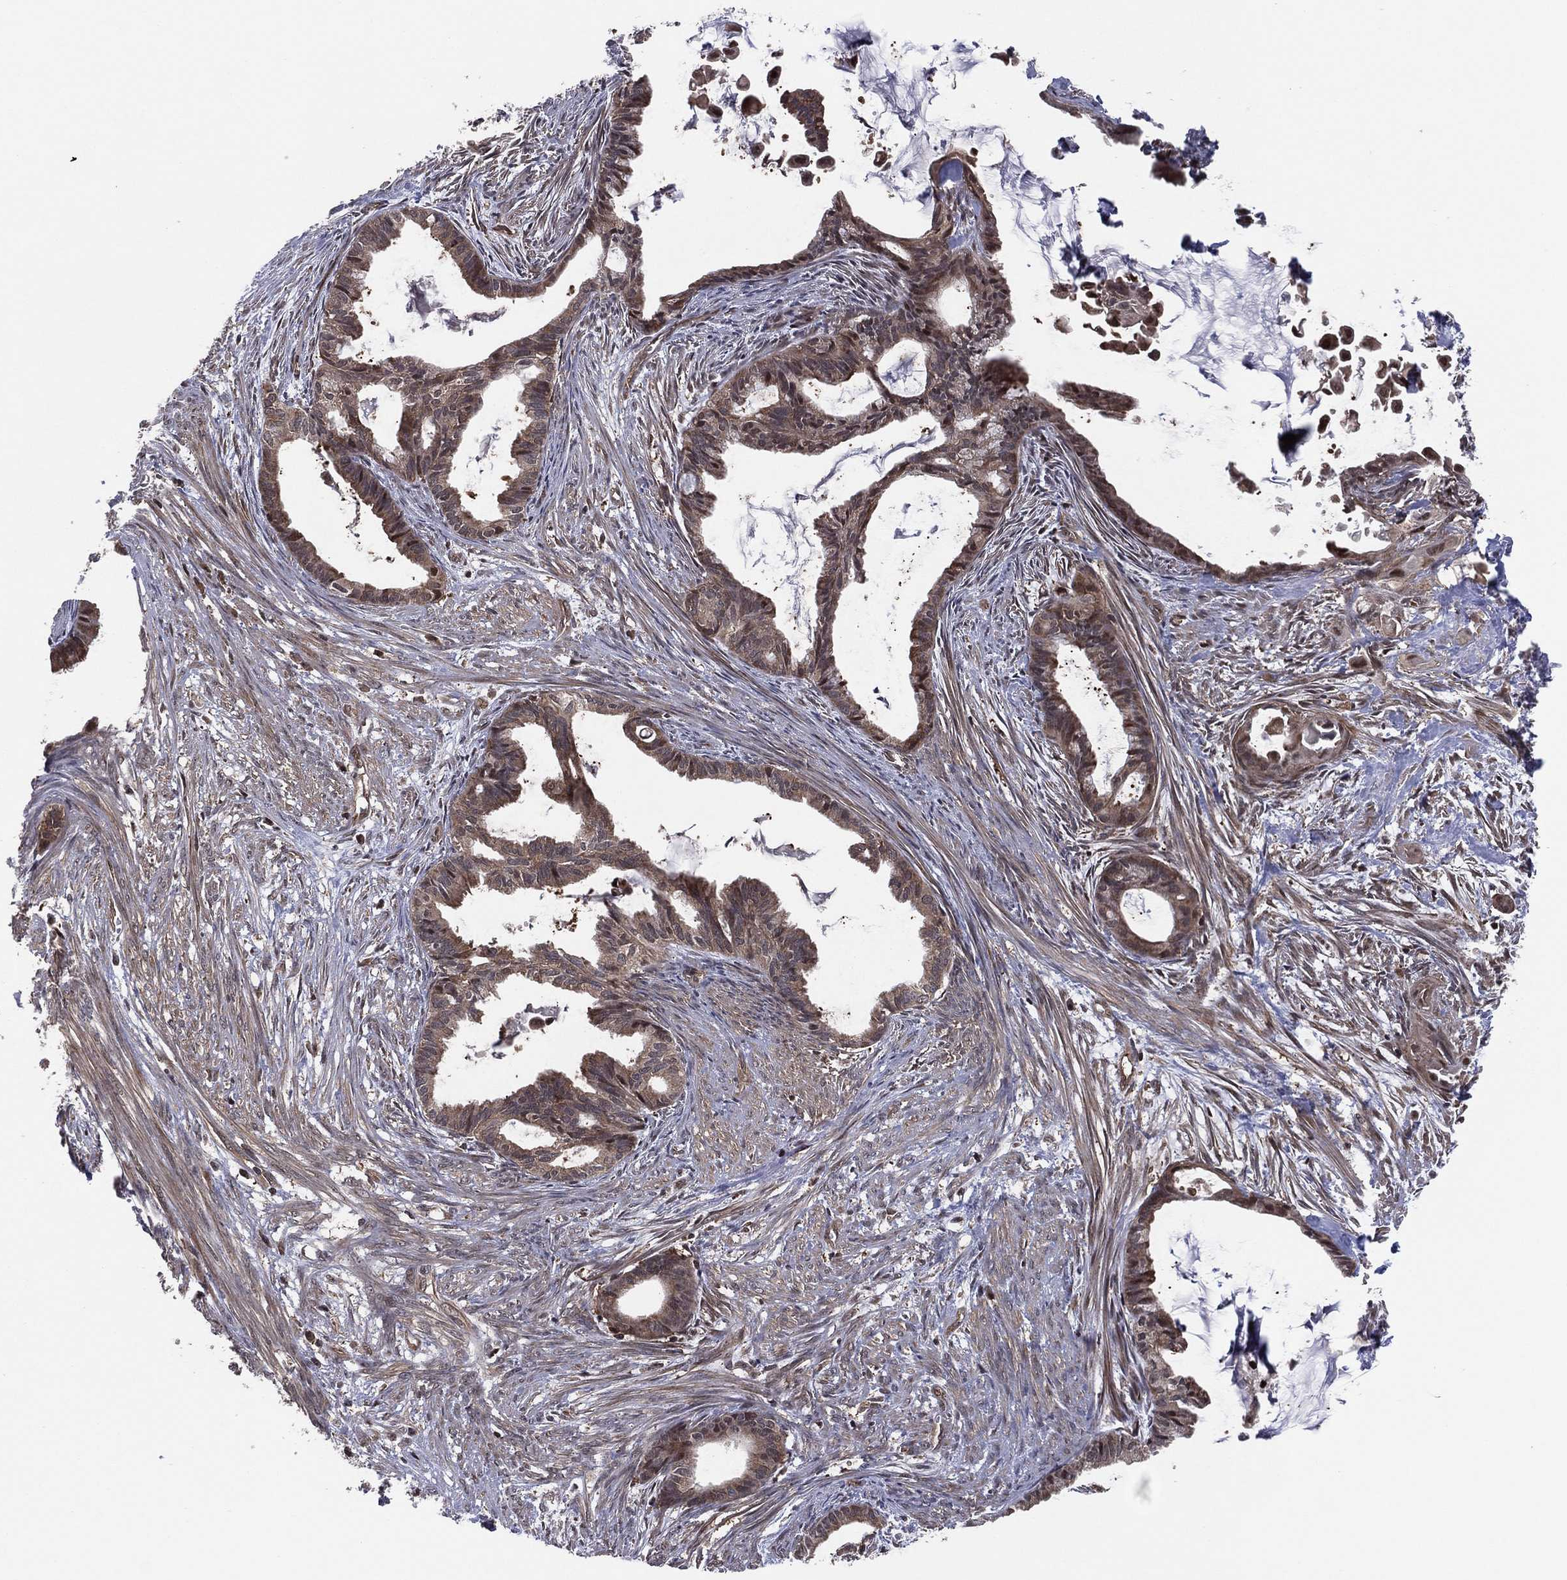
{"staining": {"intensity": "moderate", "quantity": "25%-75%", "location": "cytoplasmic/membranous,nuclear"}, "tissue": "endometrial cancer", "cell_type": "Tumor cells", "image_type": "cancer", "snomed": [{"axis": "morphology", "description": "Adenocarcinoma, NOS"}, {"axis": "topography", "description": "Endometrium"}], "caption": "Moderate cytoplasmic/membranous and nuclear staining is seen in about 25%-75% of tumor cells in endometrial cancer (adenocarcinoma). (Stains: DAB (3,3'-diaminobenzidine) in brown, nuclei in blue, Microscopy: brightfield microscopy at high magnification).", "gene": "ICOSLG", "patient": {"sex": "female", "age": 86}}